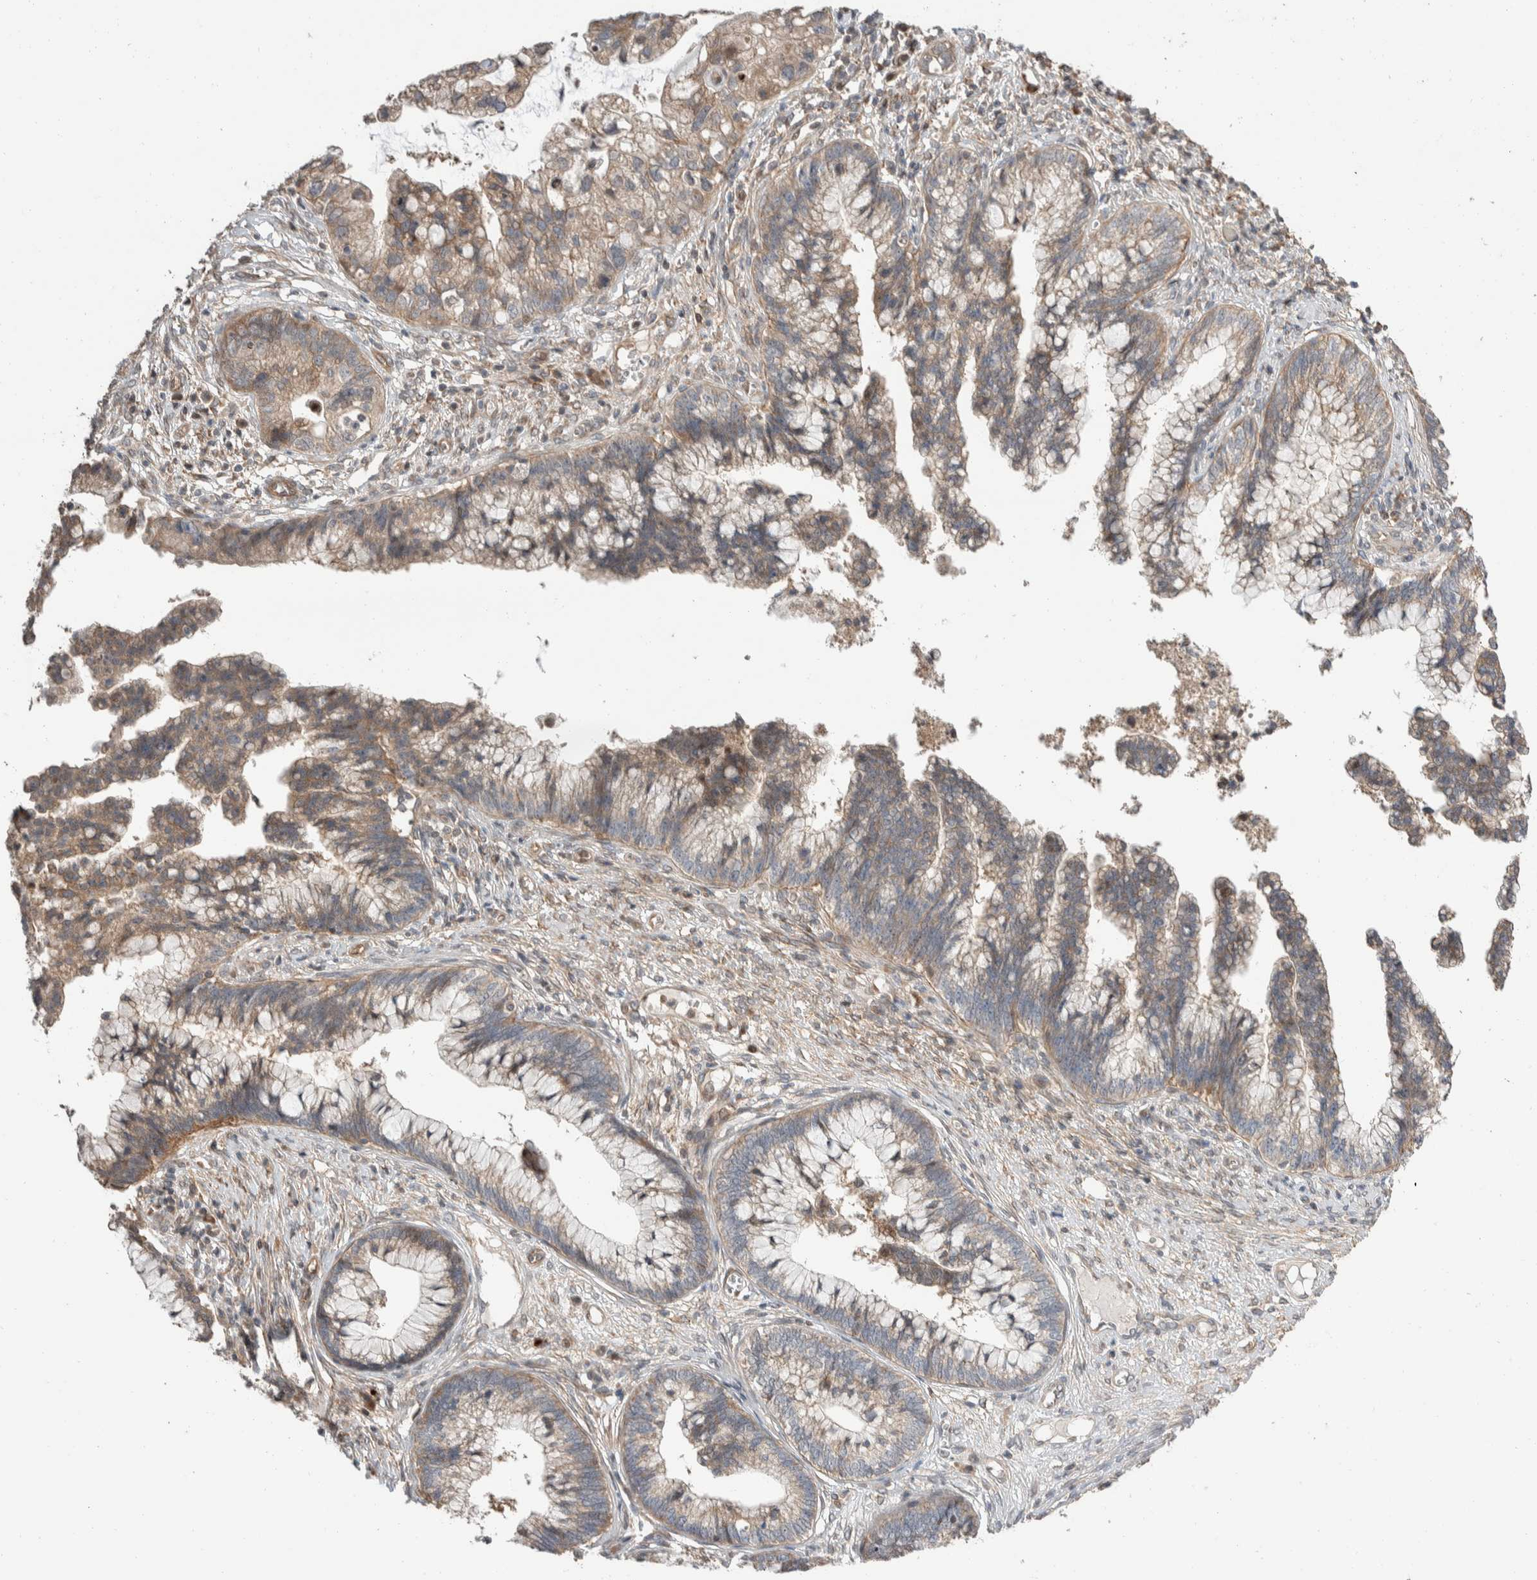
{"staining": {"intensity": "weak", "quantity": ">75%", "location": "cytoplasmic/membranous"}, "tissue": "cervical cancer", "cell_type": "Tumor cells", "image_type": "cancer", "snomed": [{"axis": "morphology", "description": "Adenocarcinoma, NOS"}, {"axis": "topography", "description": "Cervix"}], "caption": "Cervical cancer (adenocarcinoma) tissue shows weak cytoplasmic/membranous expression in about >75% of tumor cells", "gene": "ERC1", "patient": {"sex": "female", "age": 44}}